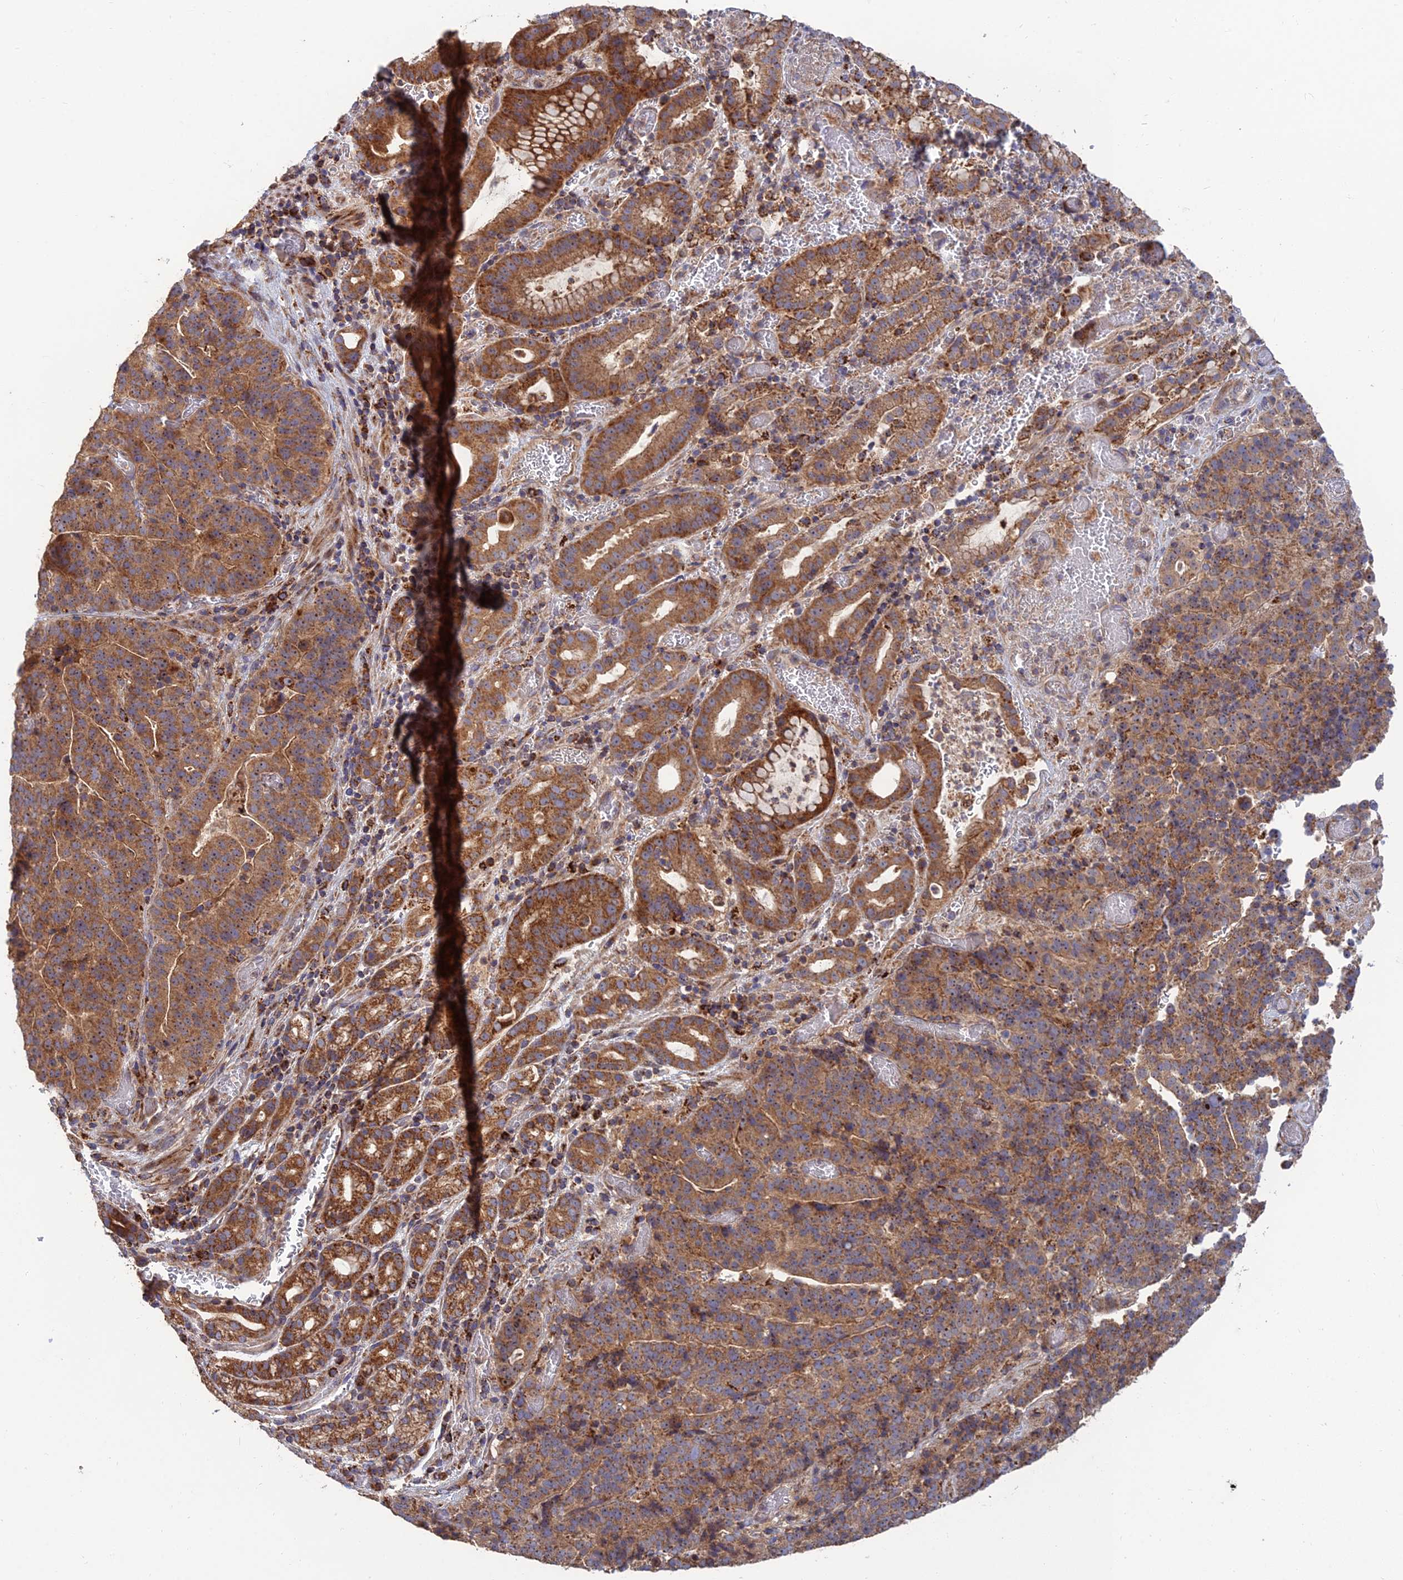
{"staining": {"intensity": "moderate", "quantity": ">75%", "location": "cytoplasmic/membranous"}, "tissue": "stomach cancer", "cell_type": "Tumor cells", "image_type": "cancer", "snomed": [{"axis": "morphology", "description": "Adenocarcinoma, NOS"}, {"axis": "topography", "description": "Stomach"}], "caption": "Stomach cancer stained with DAB (3,3'-diaminobenzidine) immunohistochemistry displays medium levels of moderate cytoplasmic/membranous positivity in about >75% of tumor cells.", "gene": "RIC8B", "patient": {"sex": "male", "age": 48}}